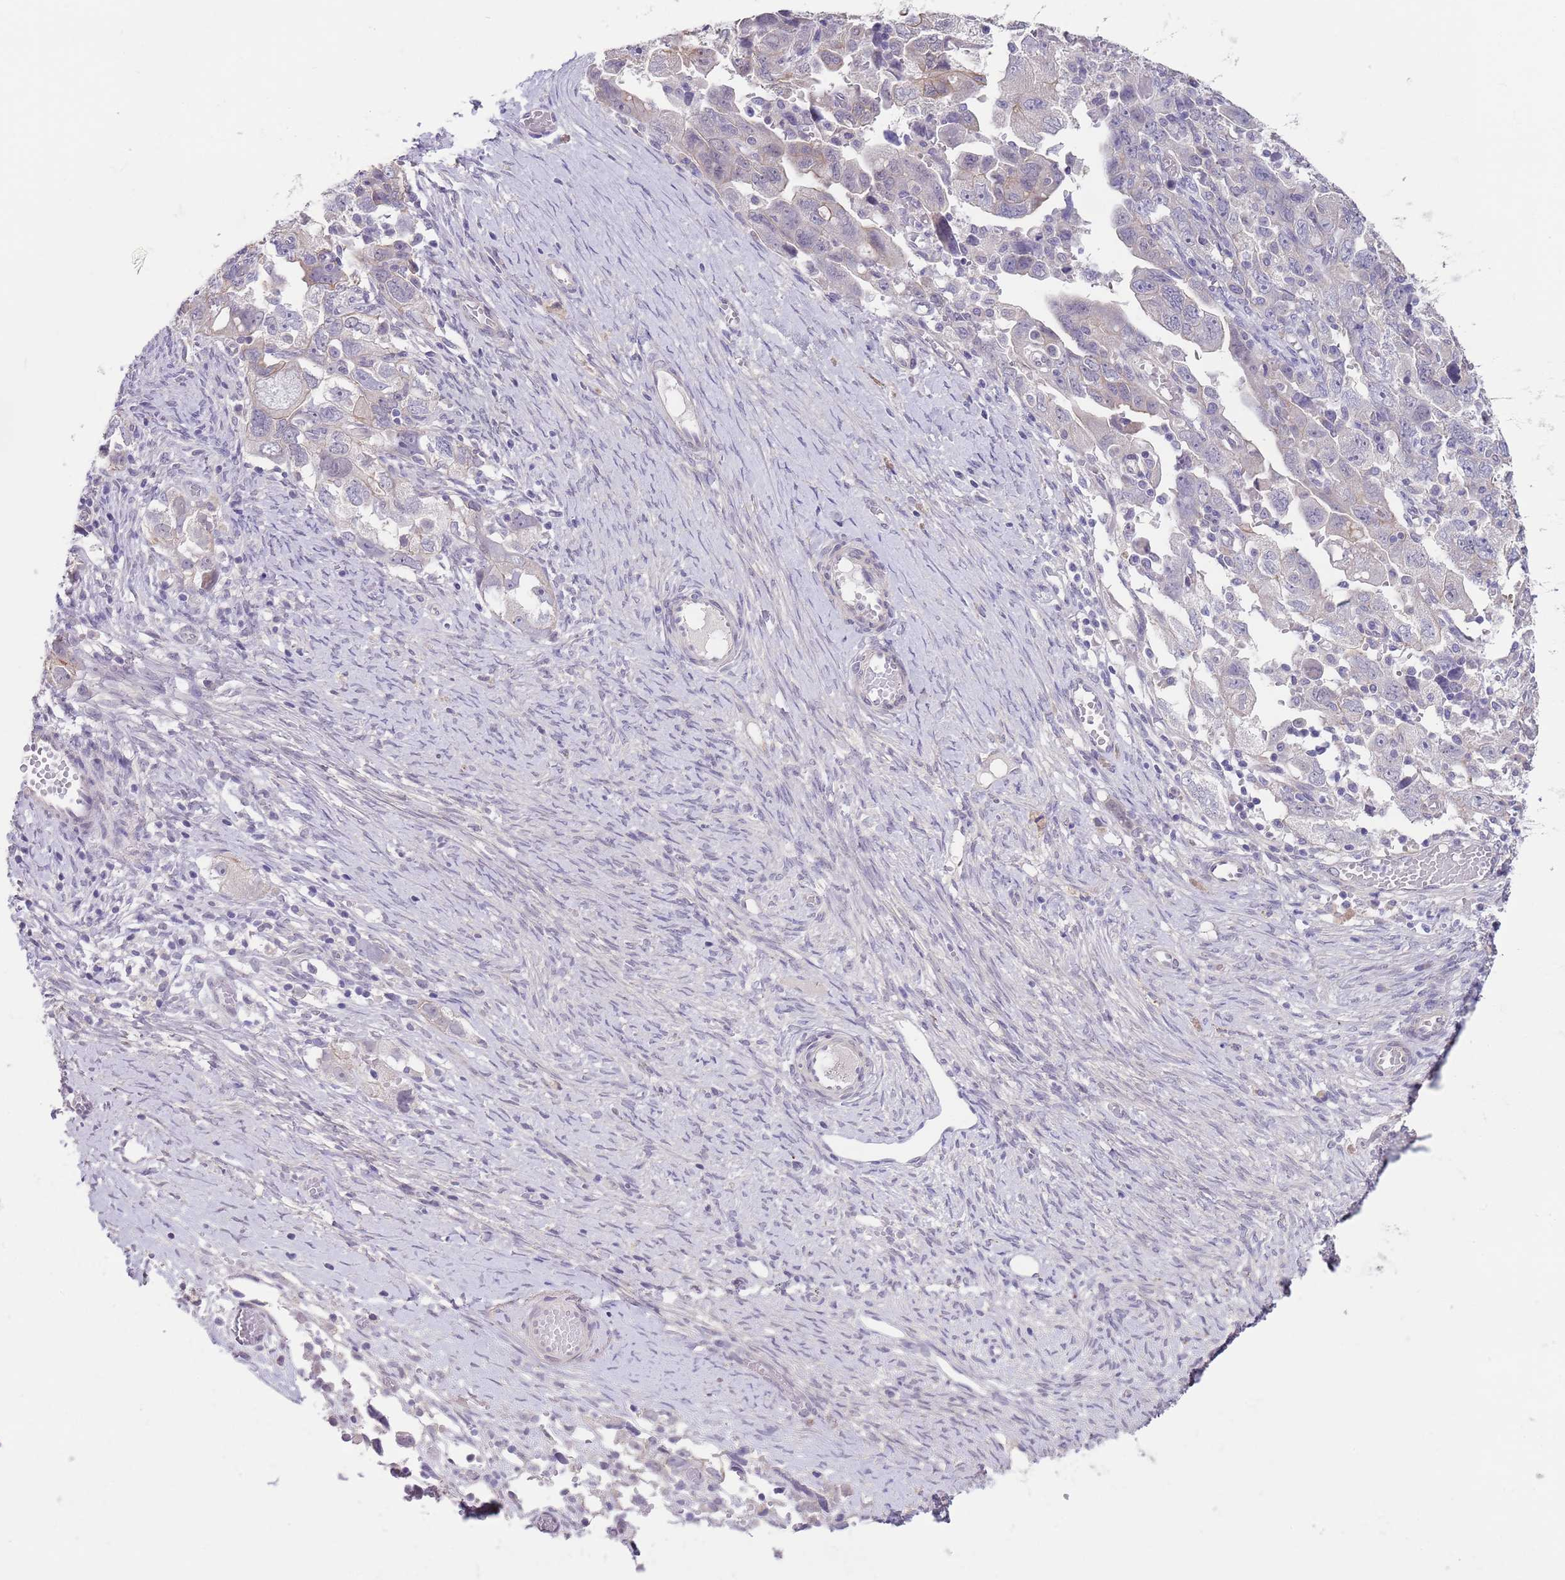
{"staining": {"intensity": "negative", "quantity": "none", "location": "none"}, "tissue": "ovarian cancer", "cell_type": "Tumor cells", "image_type": "cancer", "snomed": [{"axis": "morphology", "description": "Carcinoma, NOS"}, {"axis": "morphology", "description": "Cystadenocarcinoma, serous, NOS"}, {"axis": "topography", "description": "Ovary"}], "caption": "An immunohistochemistry micrograph of ovarian cancer is shown. There is no staining in tumor cells of ovarian cancer. (IHC, brightfield microscopy, high magnification).", "gene": "RNF169", "patient": {"sex": "female", "age": 69}}